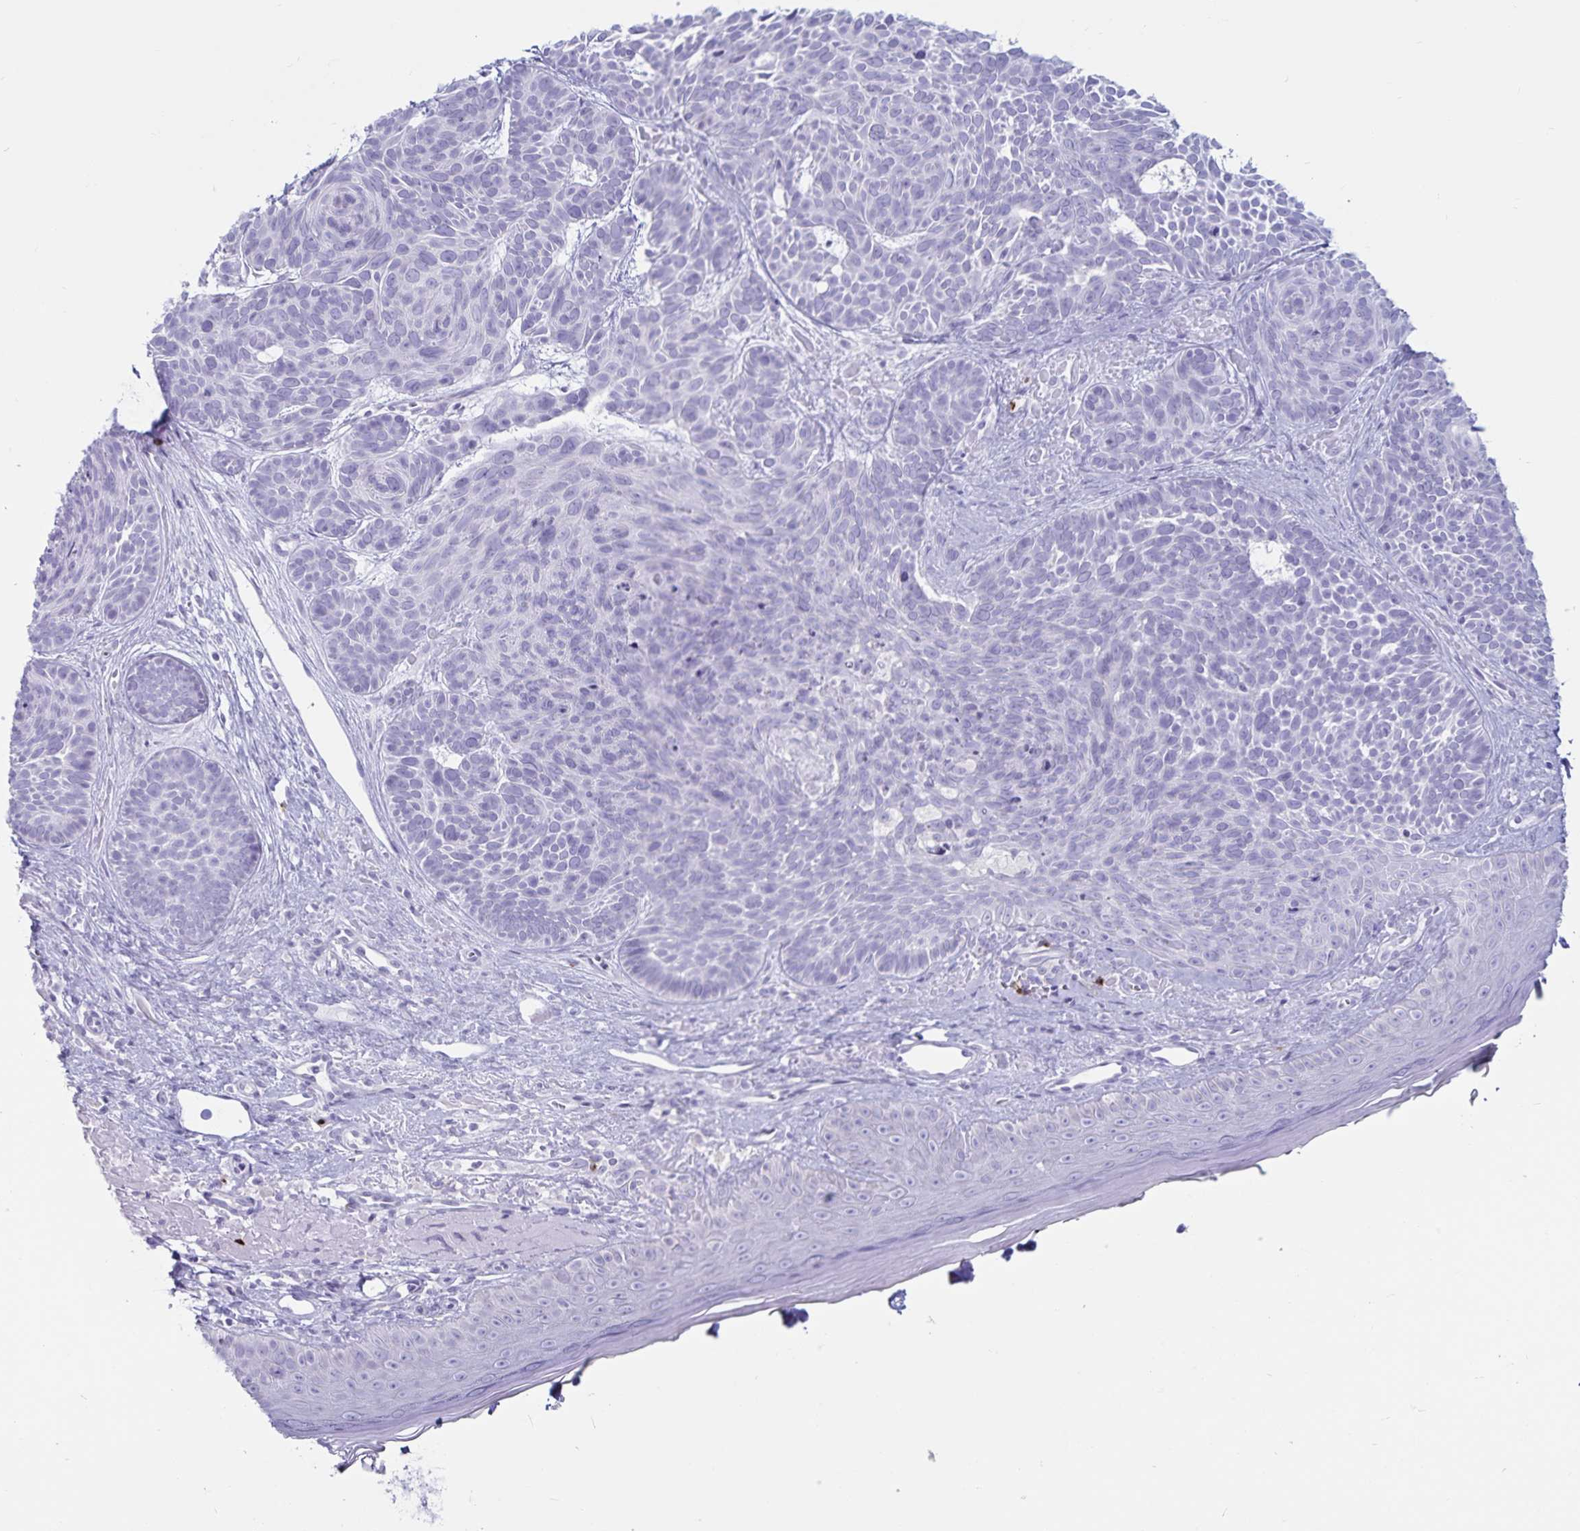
{"staining": {"intensity": "negative", "quantity": "none", "location": "none"}, "tissue": "skin cancer", "cell_type": "Tumor cells", "image_type": "cancer", "snomed": [{"axis": "morphology", "description": "Basal cell carcinoma"}, {"axis": "topography", "description": "Skin"}], "caption": "DAB immunohistochemical staining of skin basal cell carcinoma shows no significant positivity in tumor cells.", "gene": "GNLY", "patient": {"sex": "male", "age": 81}}